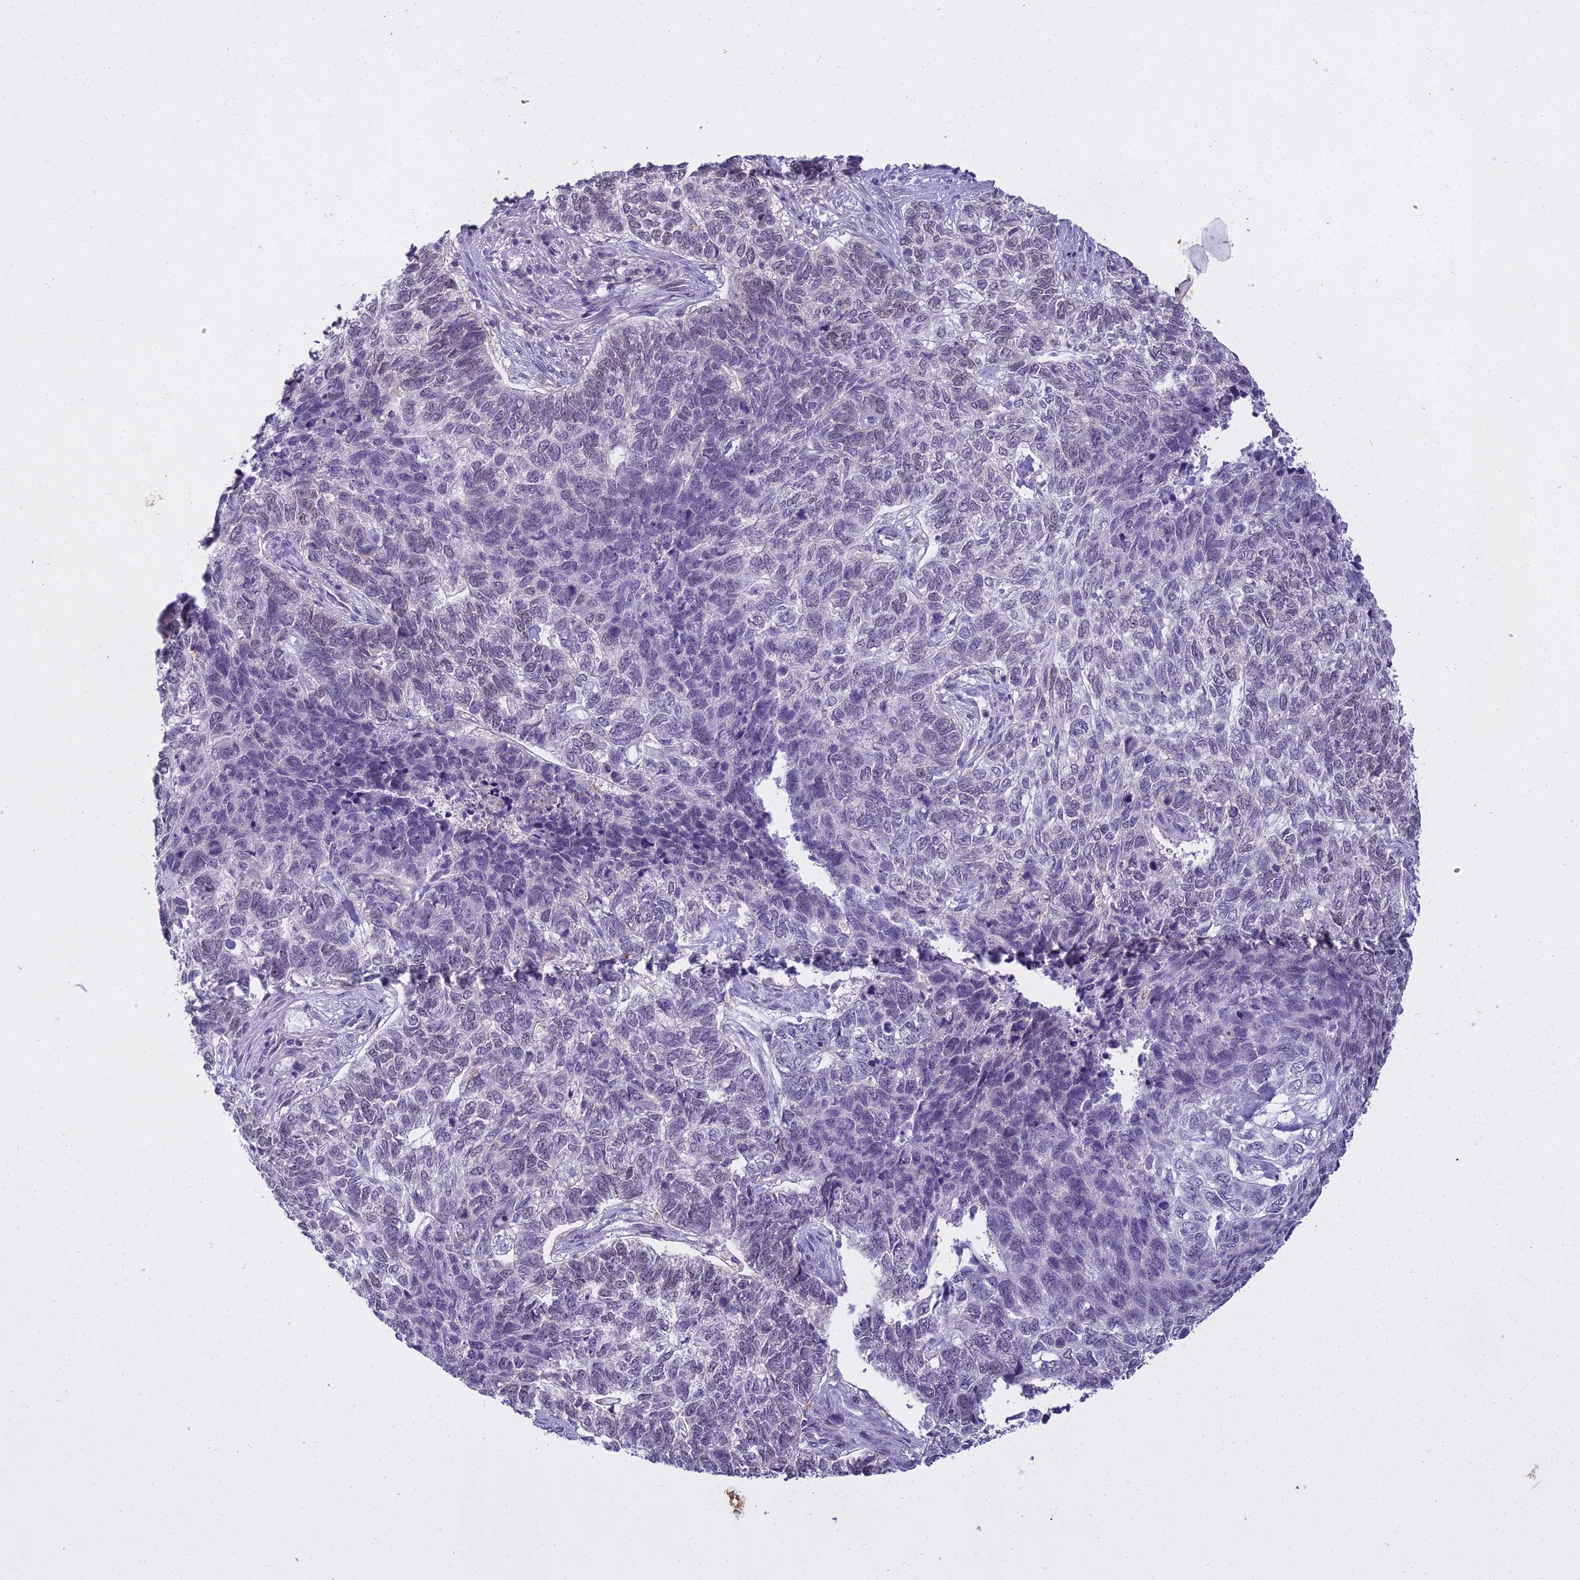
{"staining": {"intensity": "negative", "quantity": "none", "location": "none"}, "tissue": "skin cancer", "cell_type": "Tumor cells", "image_type": "cancer", "snomed": [{"axis": "morphology", "description": "Basal cell carcinoma"}, {"axis": "topography", "description": "Skin"}], "caption": "High power microscopy histopathology image of an immunohistochemistry (IHC) image of skin cancer, revealing no significant staining in tumor cells.", "gene": "MAT2A", "patient": {"sex": "female", "age": 65}}